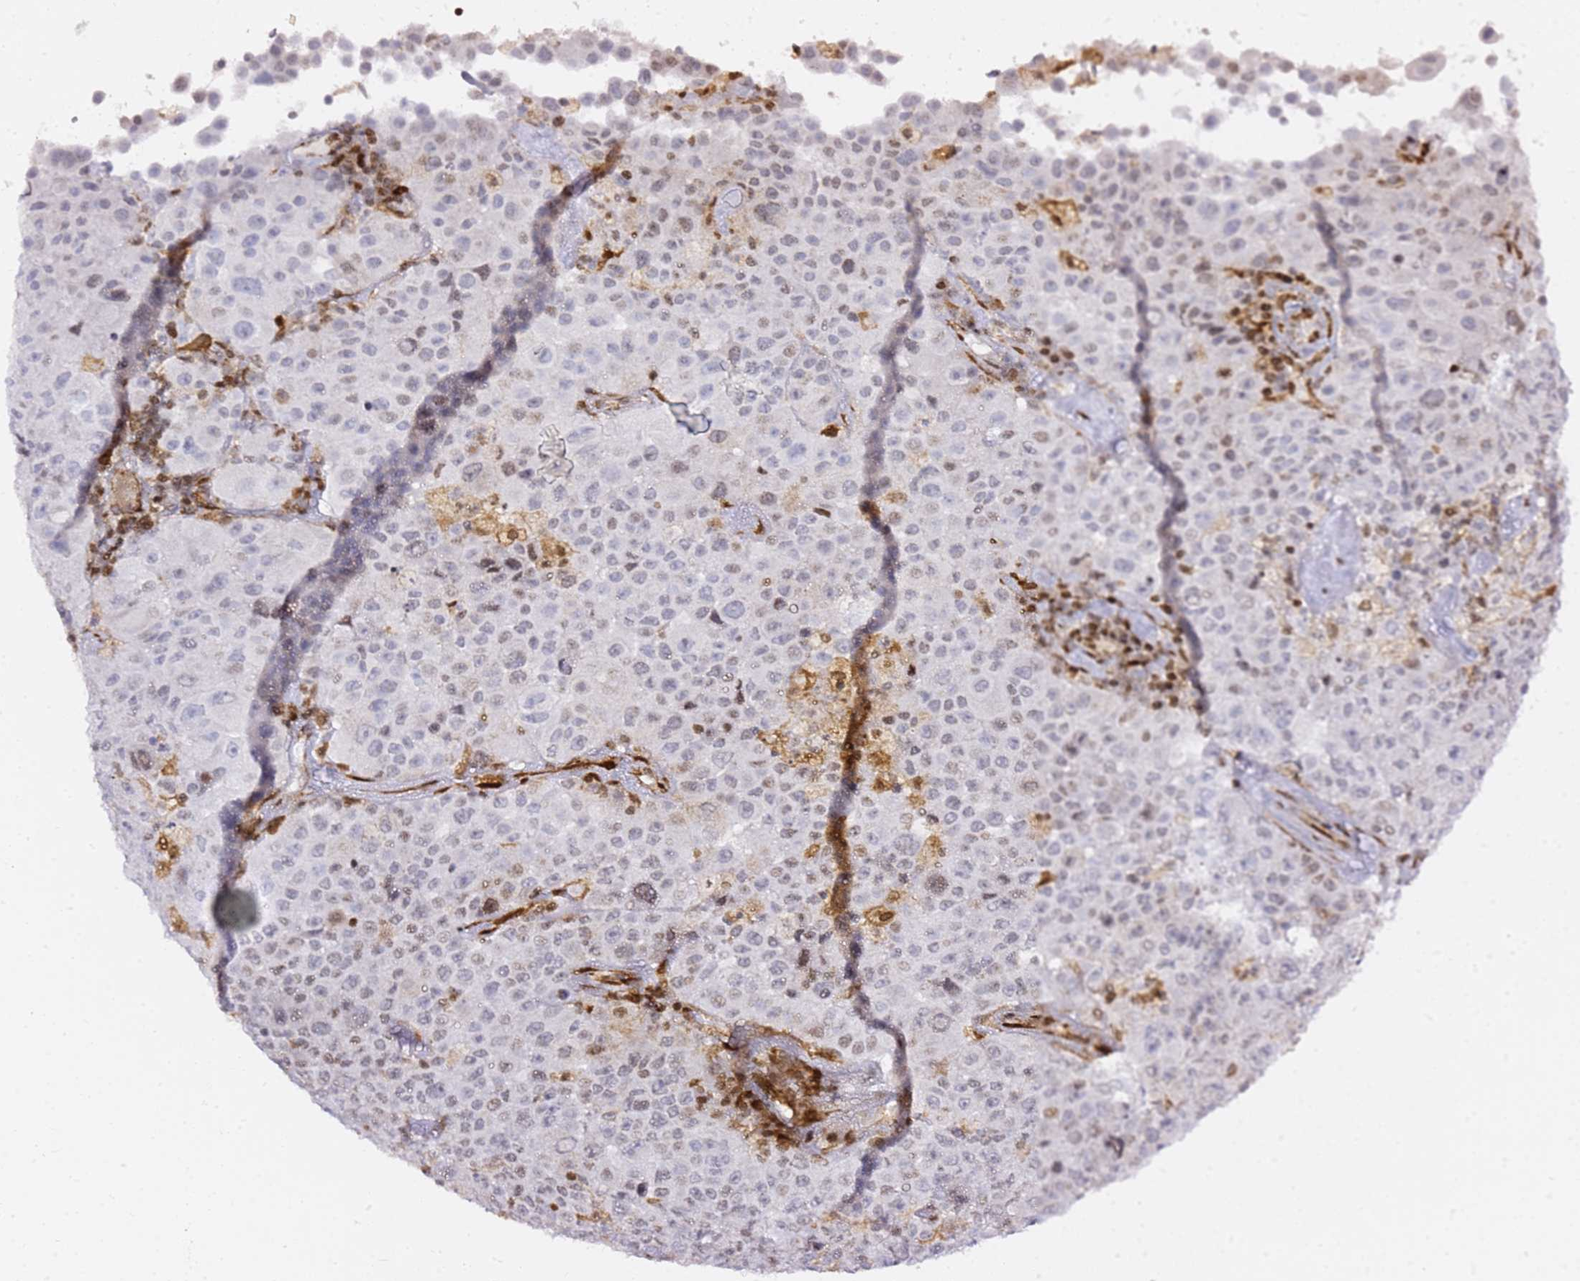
{"staining": {"intensity": "weak", "quantity": "<25%", "location": "nuclear"}, "tissue": "melanoma", "cell_type": "Tumor cells", "image_type": "cancer", "snomed": [{"axis": "morphology", "description": "Malignant melanoma, Metastatic site"}, {"axis": "topography", "description": "Lymph node"}], "caption": "Immunohistochemistry (IHC) of malignant melanoma (metastatic site) displays no positivity in tumor cells. The staining is performed using DAB brown chromogen with nuclei counter-stained in using hematoxylin.", "gene": "GBP2", "patient": {"sex": "male", "age": 62}}